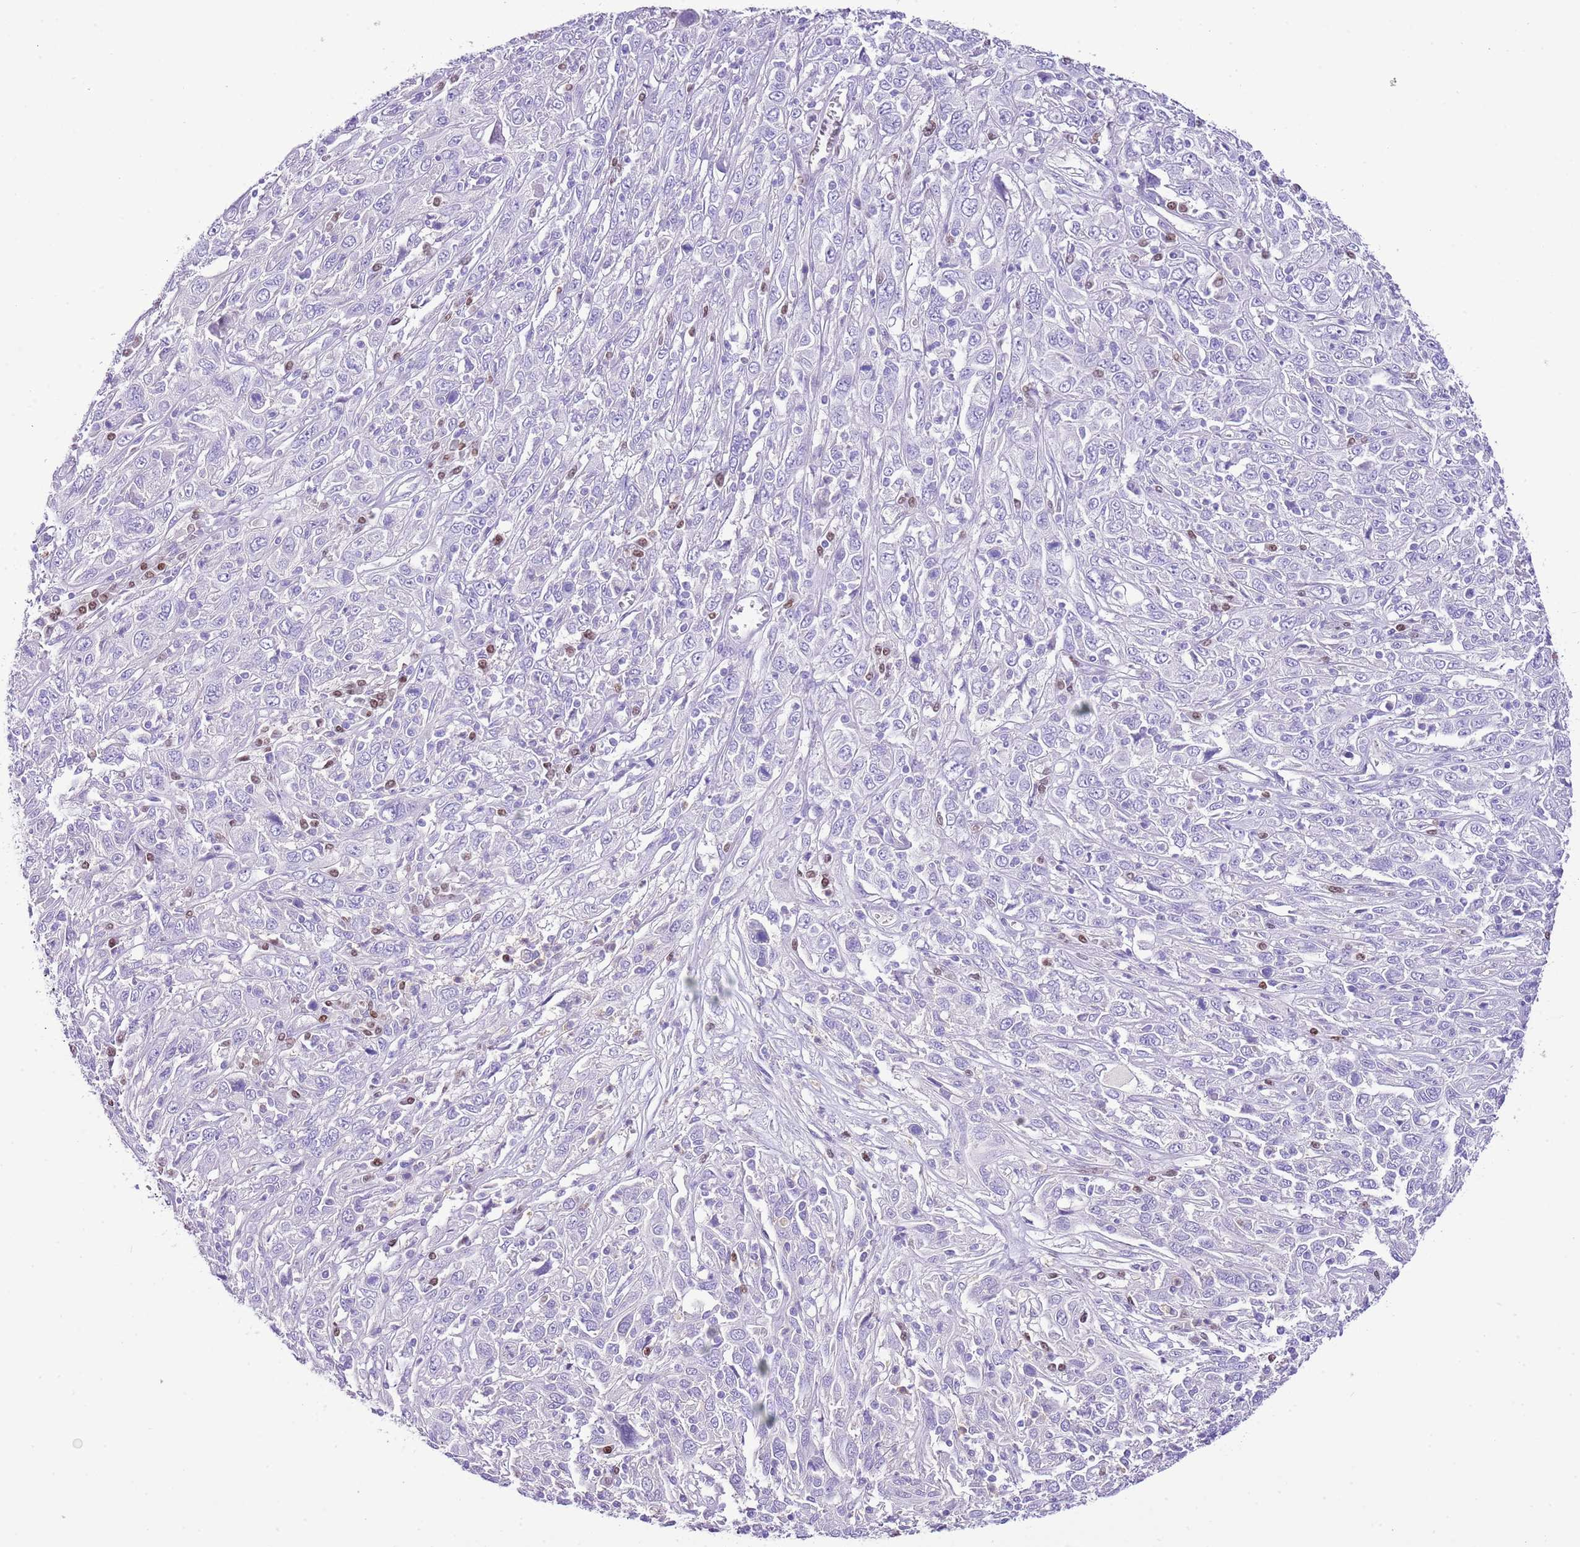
{"staining": {"intensity": "negative", "quantity": "none", "location": "none"}, "tissue": "cervical cancer", "cell_type": "Tumor cells", "image_type": "cancer", "snomed": [{"axis": "morphology", "description": "Squamous cell carcinoma, NOS"}, {"axis": "topography", "description": "Cervix"}], "caption": "Immunohistochemistry of human cervical cancer (squamous cell carcinoma) reveals no expression in tumor cells.", "gene": "BHLHA15", "patient": {"sex": "female", "age": 46}}